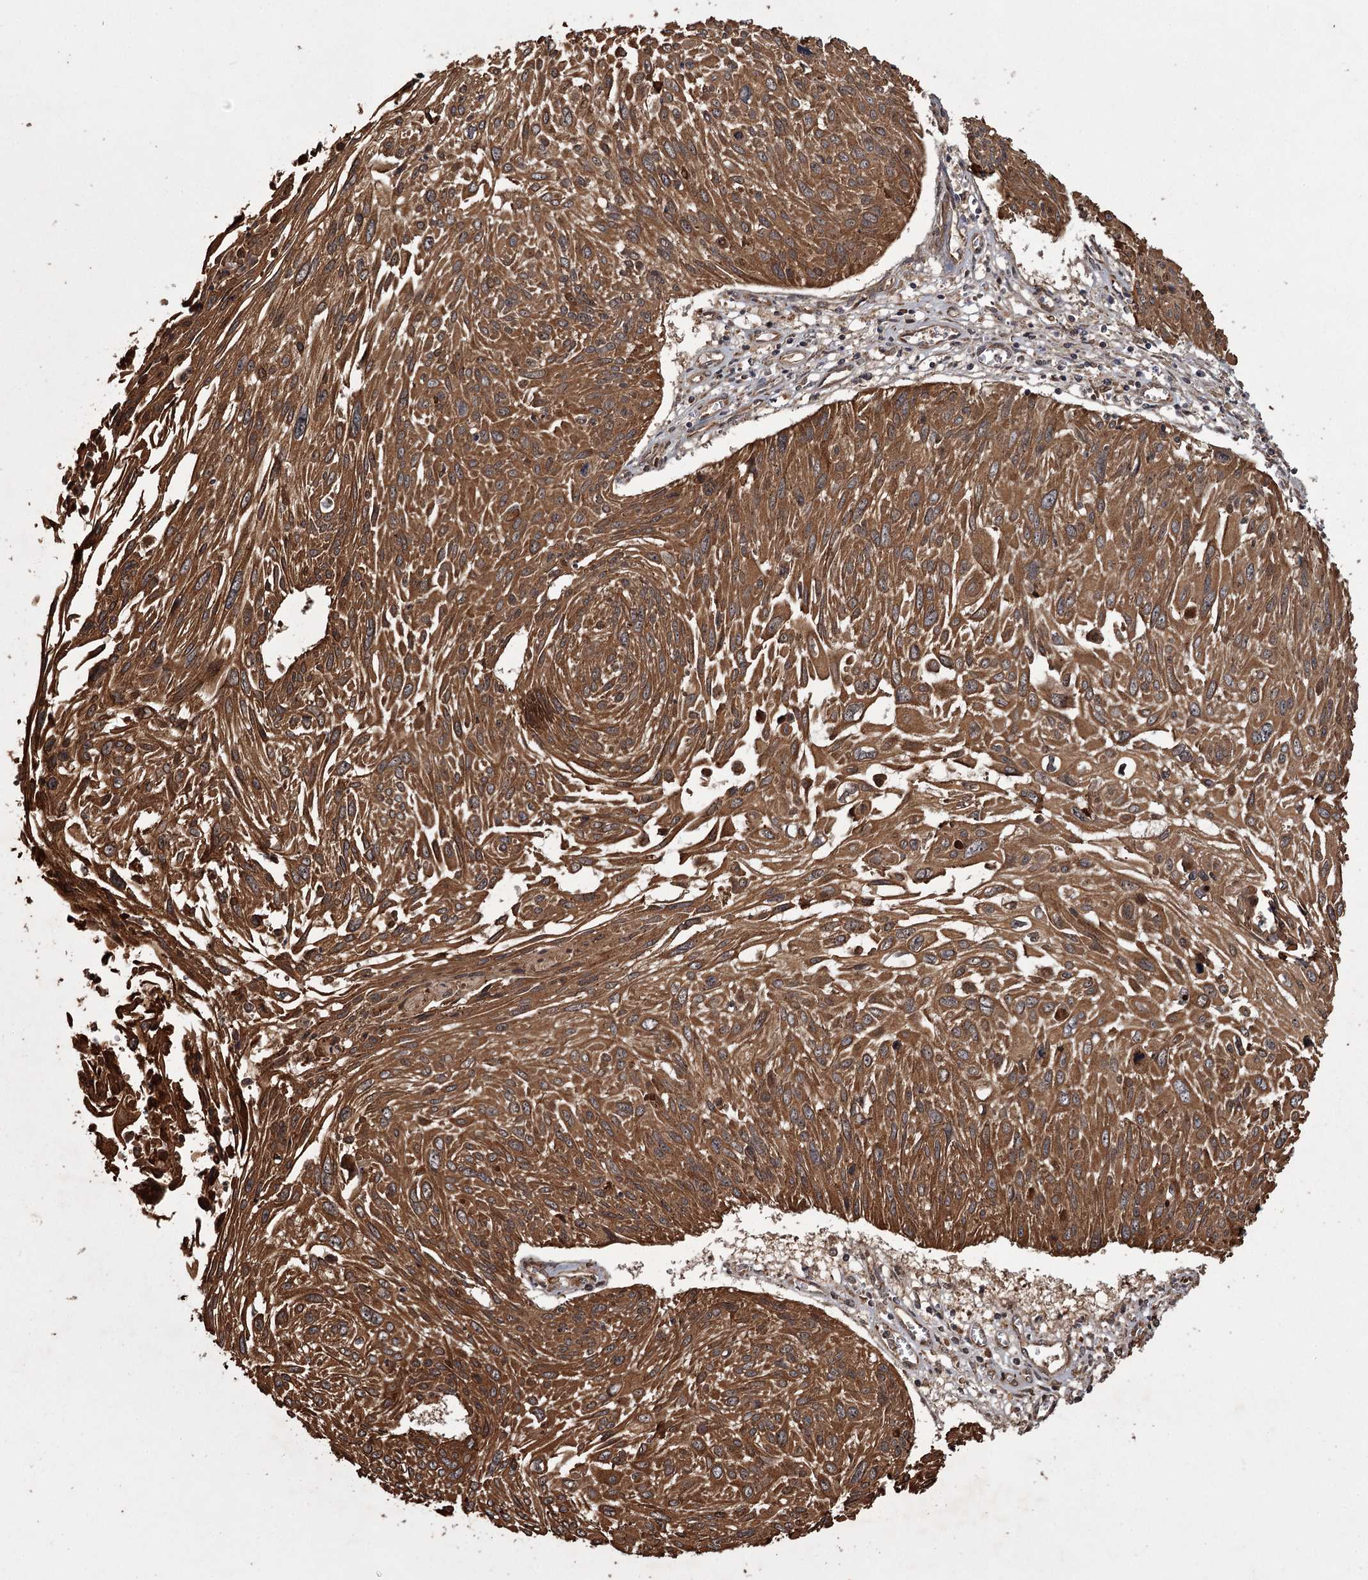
{"staining": {"intensity": "strong", "quantity": ">75%", "location": "cytoplasmic/membranous"}, "tissue": "cervical cancer", "cell_type": "Tumor cells", "image_type": "cancer", "snomed": [{"axis": "morphology", "description": "Squamous cell carcinoma, NOS"}, {"axis": "topography", "description": "Cervix"}], "caption": "This is a photomicrograph of IHC staining of cervical squamous cell carcinoma, which shows strong positivity in the cytoplasmic/membranous of tumor cells.", "gene": "RPAP3", "patient": {"sex": "female", "age": 51}}